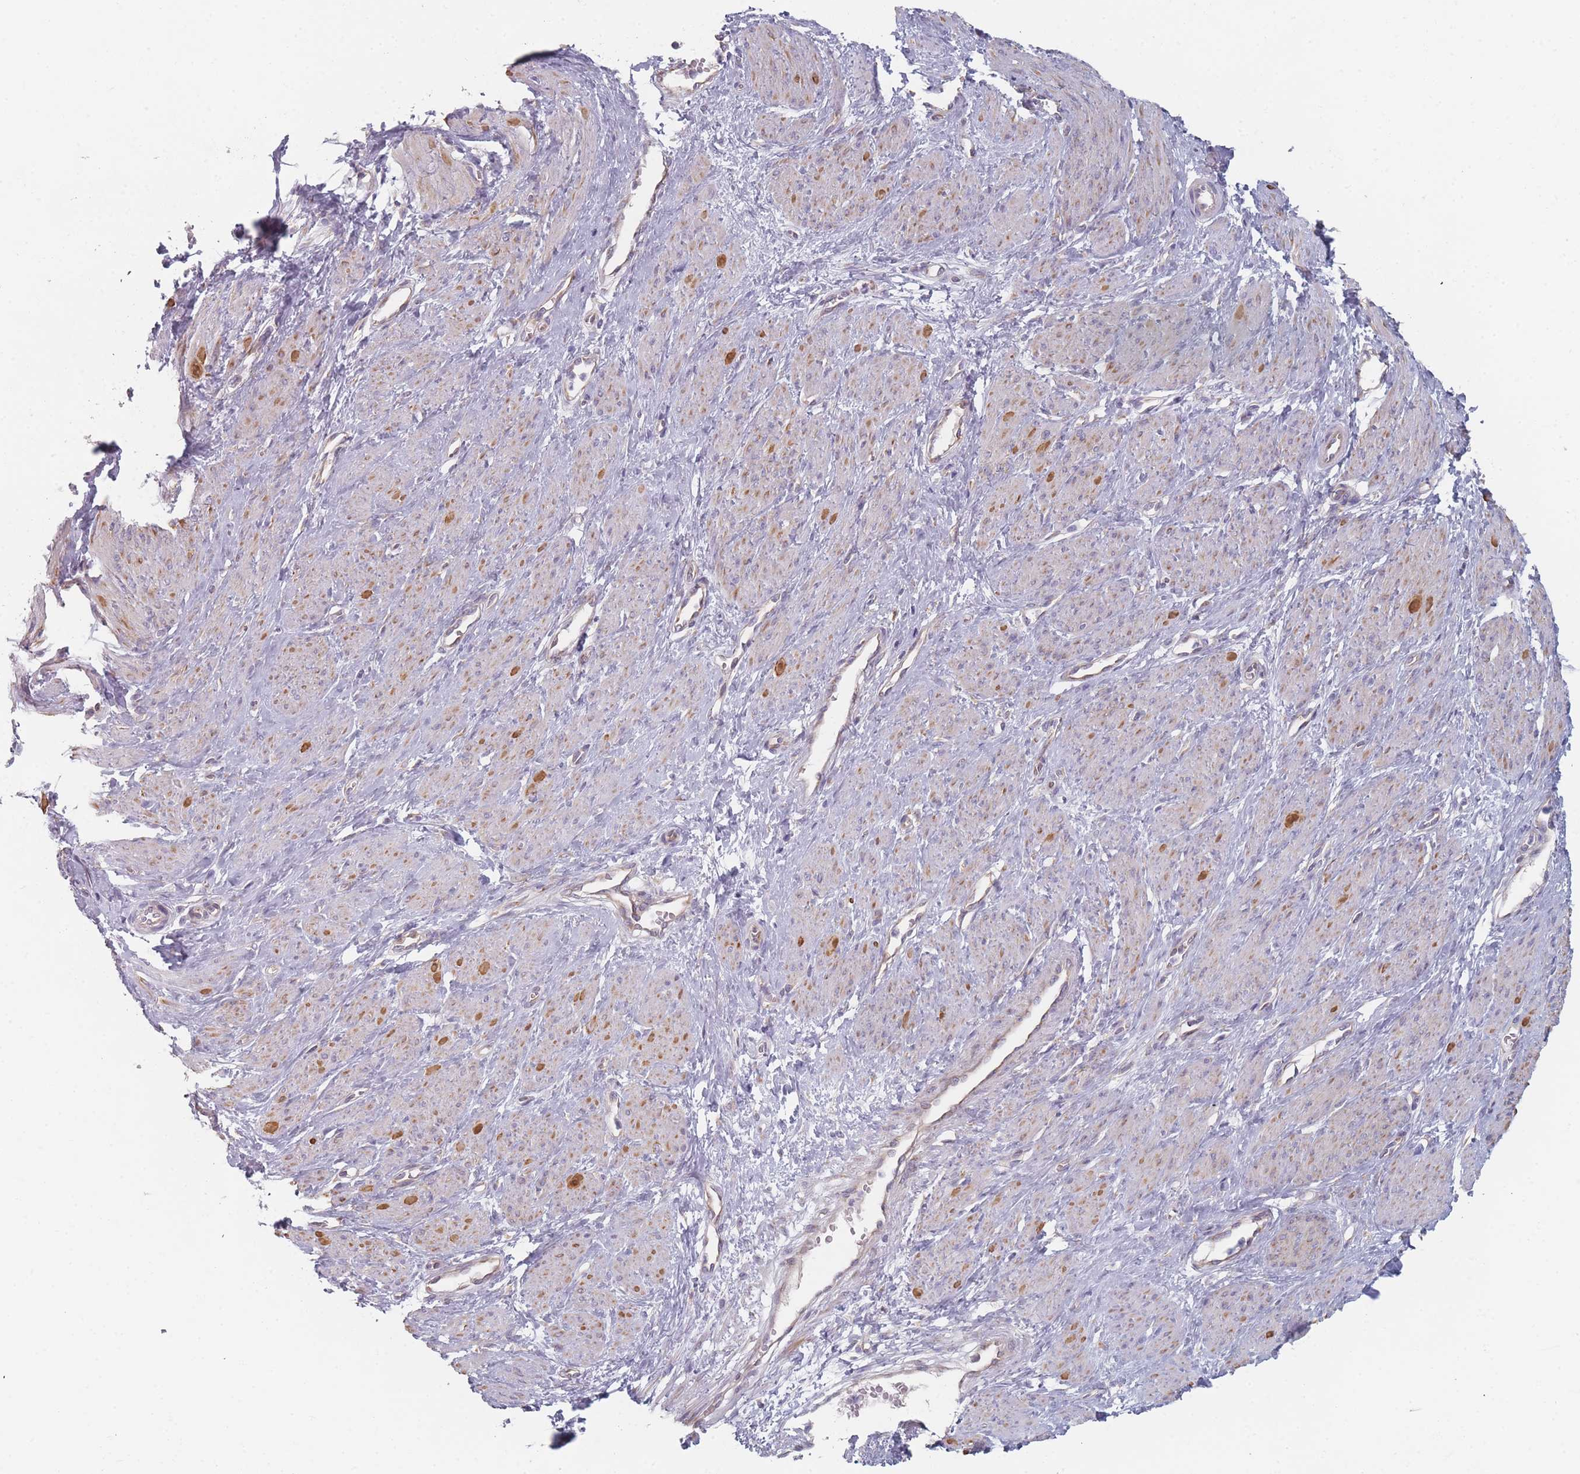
{"staining": {"intensity": "moderate", "quantity": "<25%", "location": "cytoplasmic/membranous"}, "tissue": "smooth muscle", "cell_type": "Smooth muscle cells", "image_type": "normal", "snomed": [{"axis": "morphology", "description": "Normal tissue, NOS"}, {"axis": "topography", "description": "Smooth muscle"}, {"axis": "topography", "description": "Uterus"}], "caption": "About <25% of smooth muscle cells in unremarkable human smooth muscle show moderate cytoplasmic/membranous protein positivity as visualized by brown immunohistochemical staining.", "gene": "CACNG5", "patient": {"sex": "female", "age": 39}}